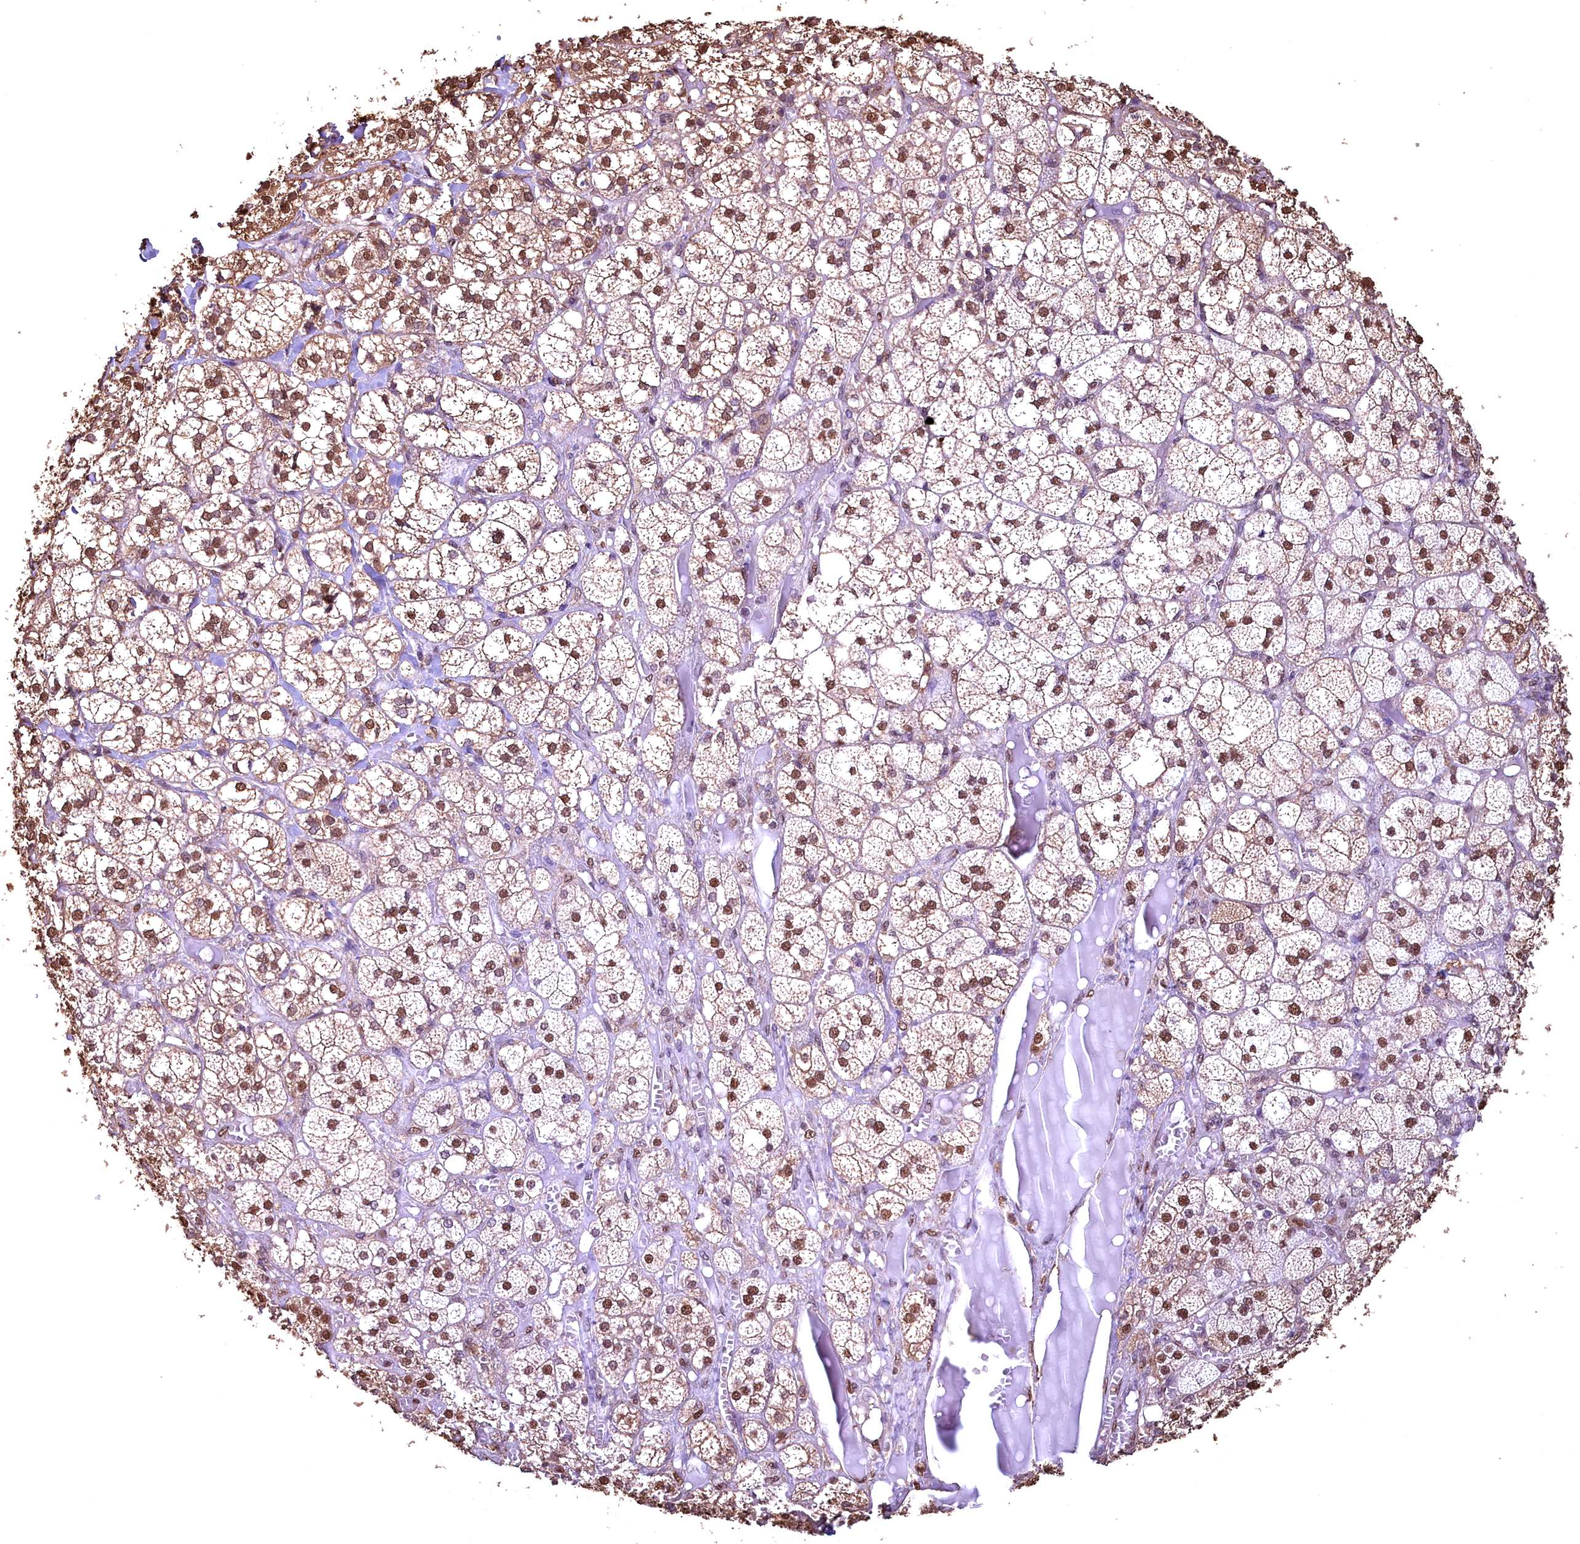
{"staining": {"intensity": "moderate", "quantity": ">75%", "location": "nuclear"}, "tissue": "adrenal gland", "cell_type": "Glandular cells", "image_type": "normal", "snomed": [{"axis": "morphology", "description": "Normal tissue, NOS"}, {"axis": "topography", "description": "Adrenal gland"}], "caption": "Protein staining shows moderate nuclear staining in about >75% of glandular cells in unremarkable adrenal gland.", "gene": "GAPDH", "patient": {"sex": "female", "age": 61}}